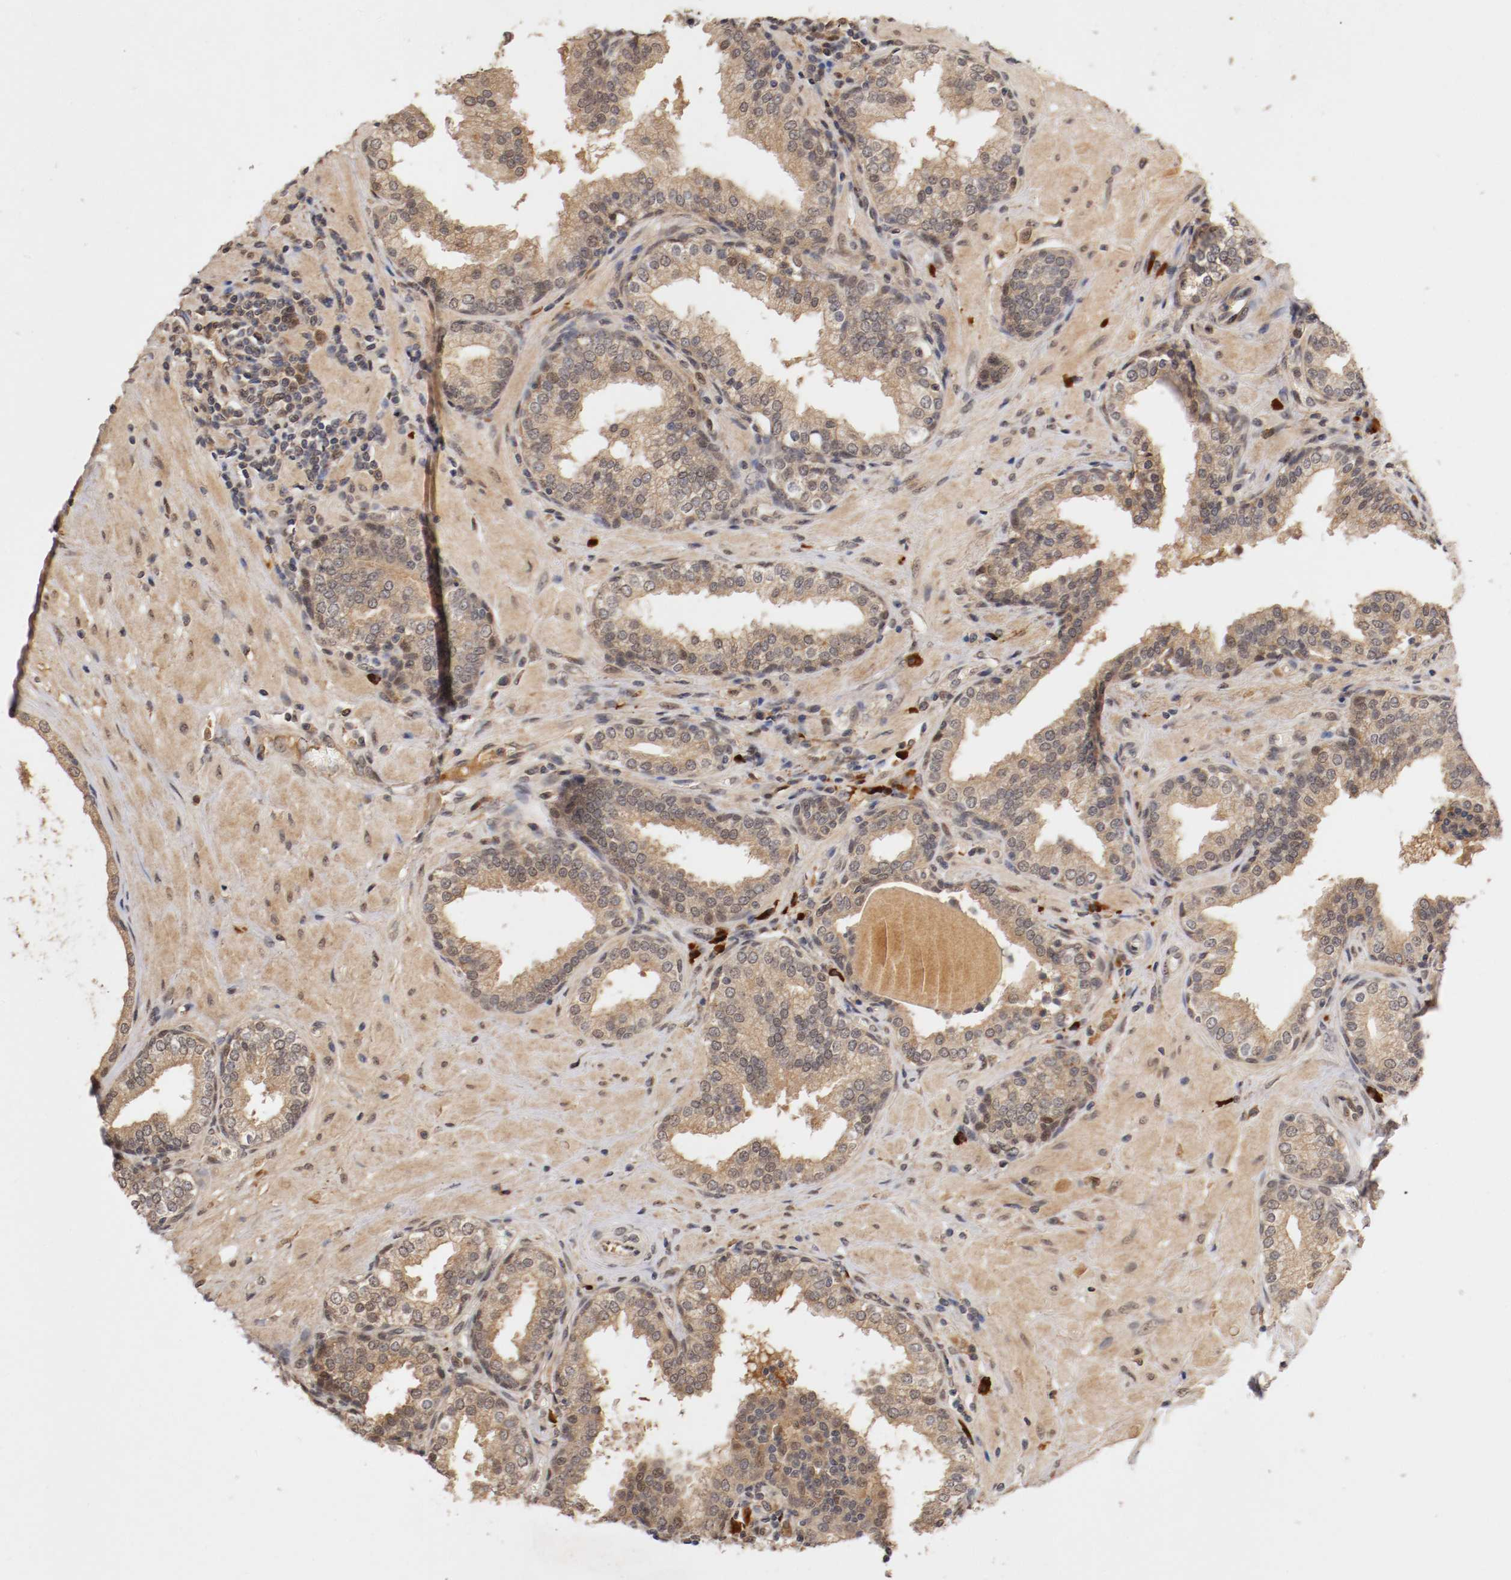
{"staining": {"intensity": "weak", "quantity": ">75%", "location": "cytoplasmic/membranous"}, "tissue": "prostate", "cell_type": "Glandular cells", "image_type": "normal", "snomed": [{"axis": "morphology", "description": "Normal tissue, NOS"}, {"axis": "topography", "description": "Prostate"}], "caption": "High-power microscopy captured an immunohistochemistry (IHC) histopathology image of normal prostate, revealing weak cytoplasmic/membranous staining in approximately >75% of glandular cells. The staining was performed using DAB to visualize the protein expression in brown, while the nuclei were stained in blue with hematoxylin (Magnification: 20x).", "gene": "DNMT3B", "patient": {"sex": "male", "age": 51}}